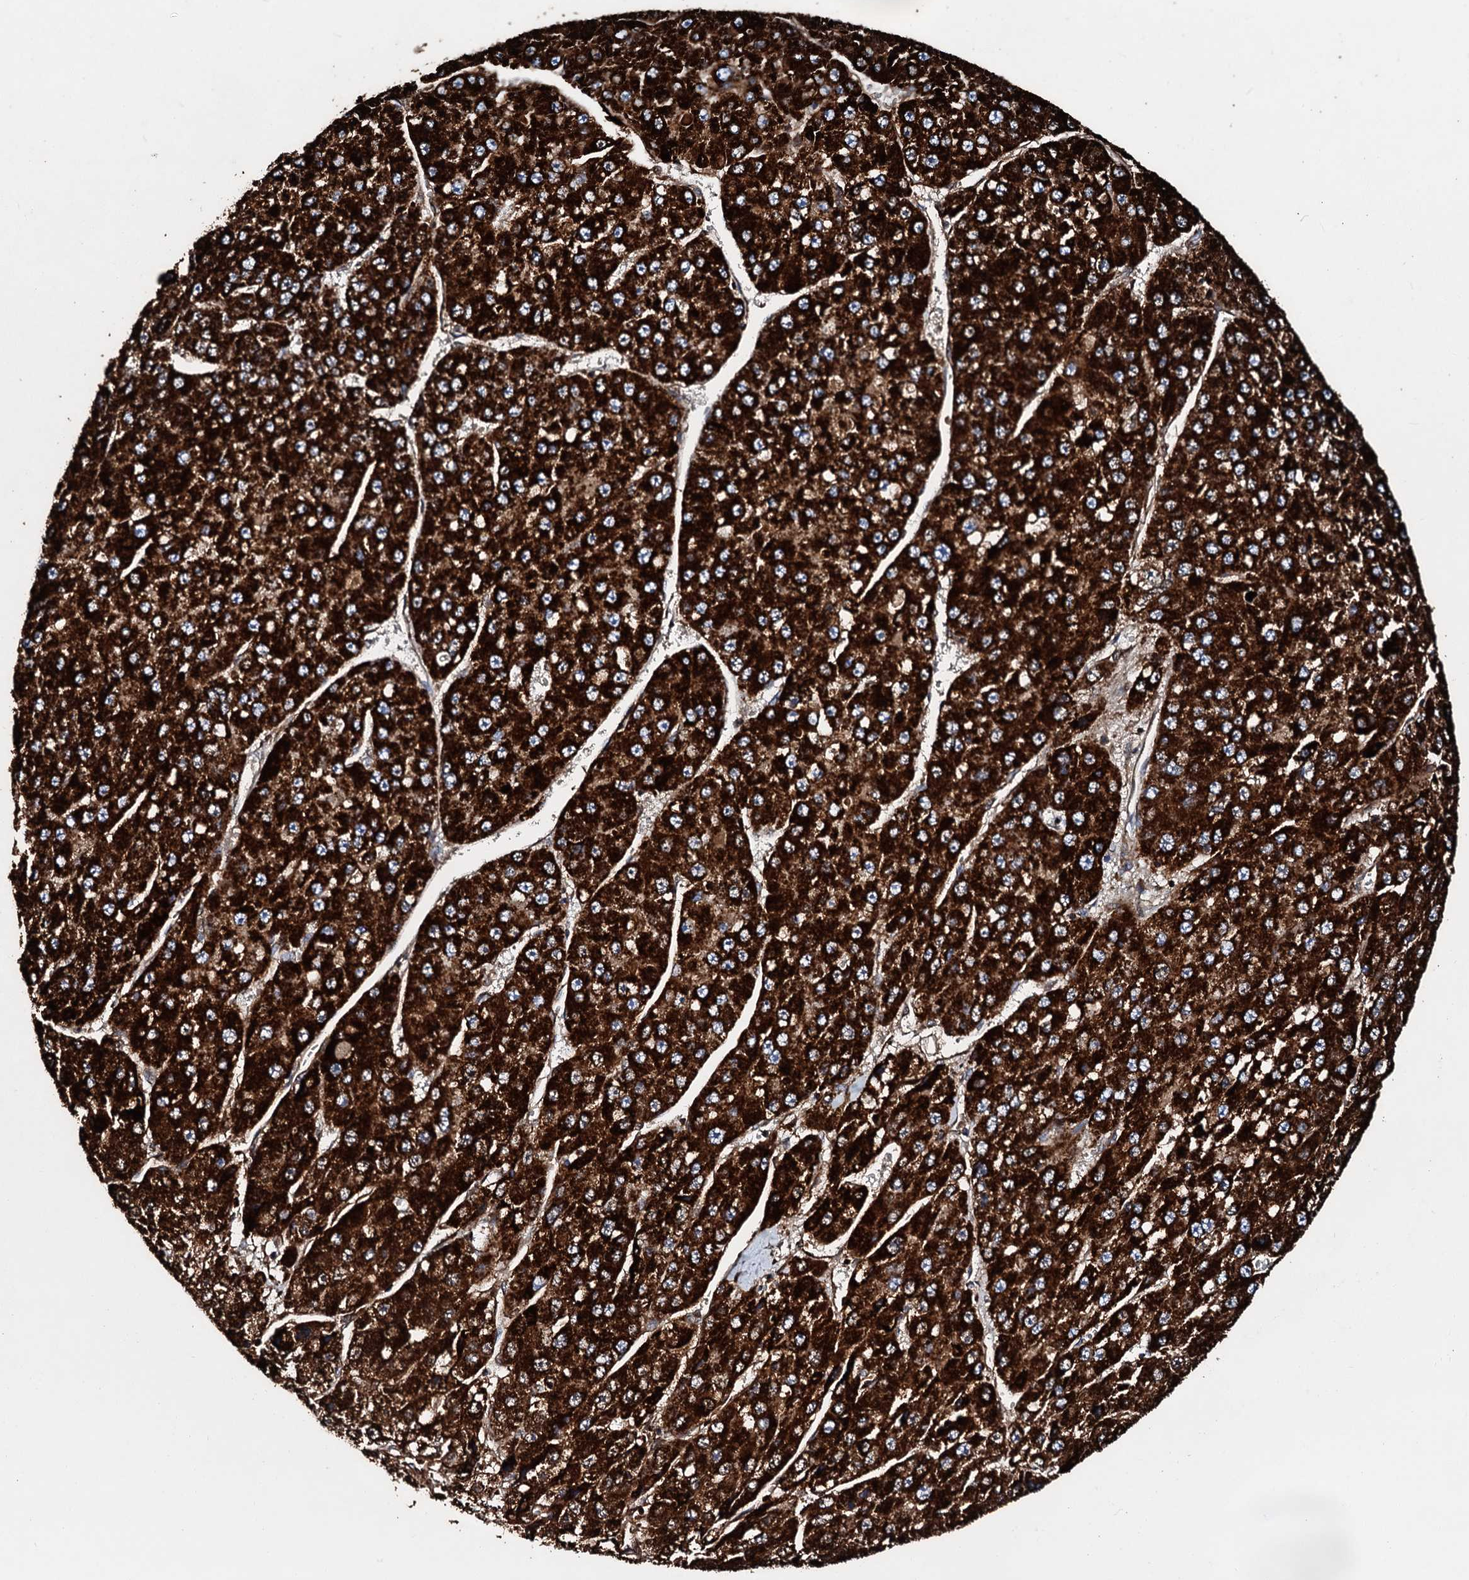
{"staining": {"intensity": "strong", "quantity": ">75%", "location": "cytoplasmic/membranous"}, "tissue": "liver cancer", "cell_type": "Tumor cells", "image_type": "cancer", "snomed": [{"axis": "morphology", "description": "Carcinoma, Hepatocellular, NOS"}, {"axis": "topography", "description": "Liver"}], "caption": "Immunohistochemistry (IHC) histopathology image of human liver cancer (hepatocellular carcinoma) stained for a protein (brown), which reveals high levels of strong cytoplasmic/membranous staining in approximately >75% of tumor cells.", "gene": "HADH", "patient": {"sex": "female", "age": 73}}